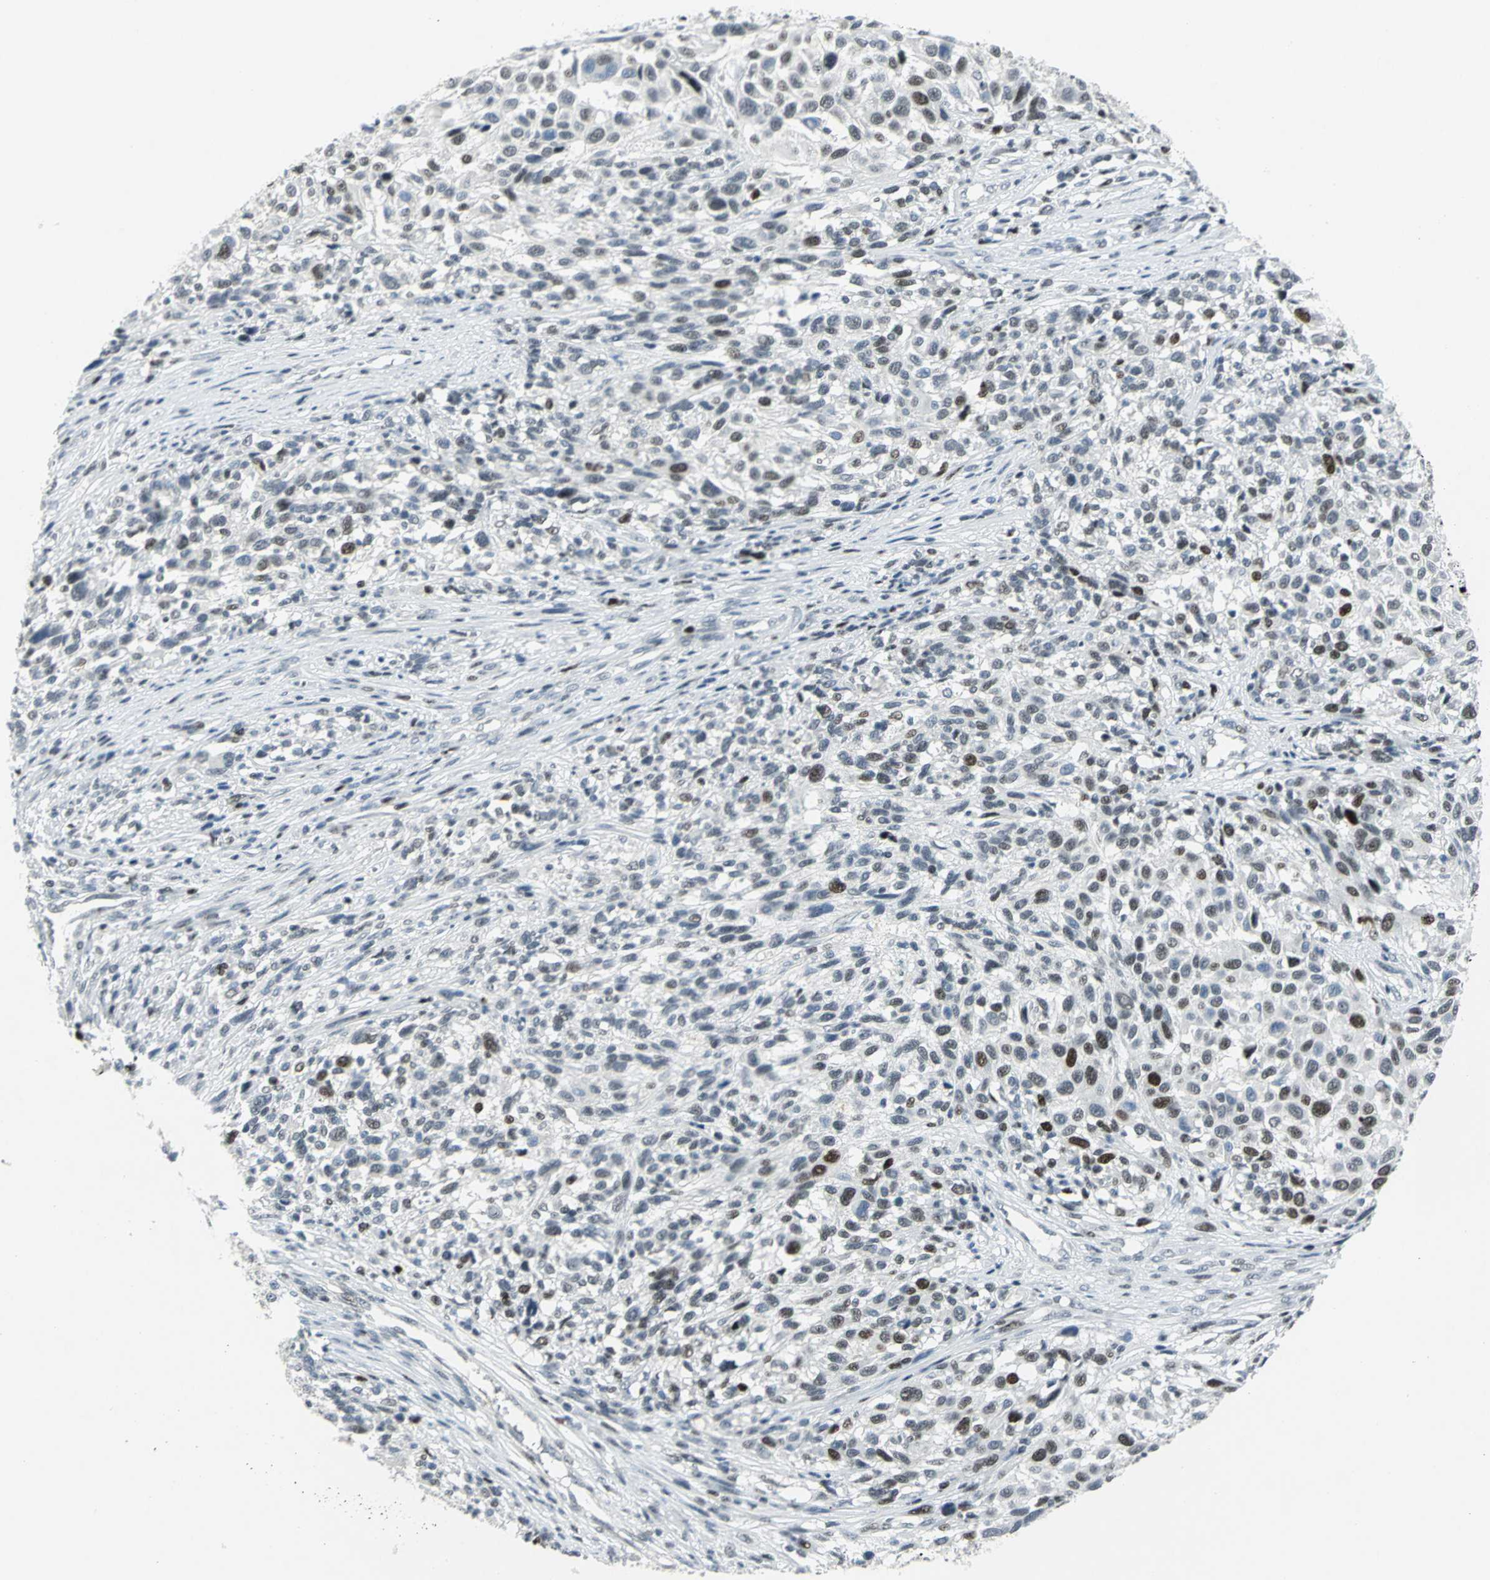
{"staining": {"intensity": "moderate", "quantity": "<25%", "location": "nuclear"}, "tissue": "melanoma", "cell_type": "Tumor cells", "image_type": "cancer", "snomed": [{"axis": "morphology", "description": "Malignant melanoma, Metastatic site"}, {"axis": "topography", "description": "Lymph node"}], "caption": "This histopathology image demonstrates IHC staining of human malignant melanoma (metastatic site), with low moderate nuclear staining in about <25% of tumor cells.", "gene": "RPA1", "patient": {"sex": "male", "age": 61}}